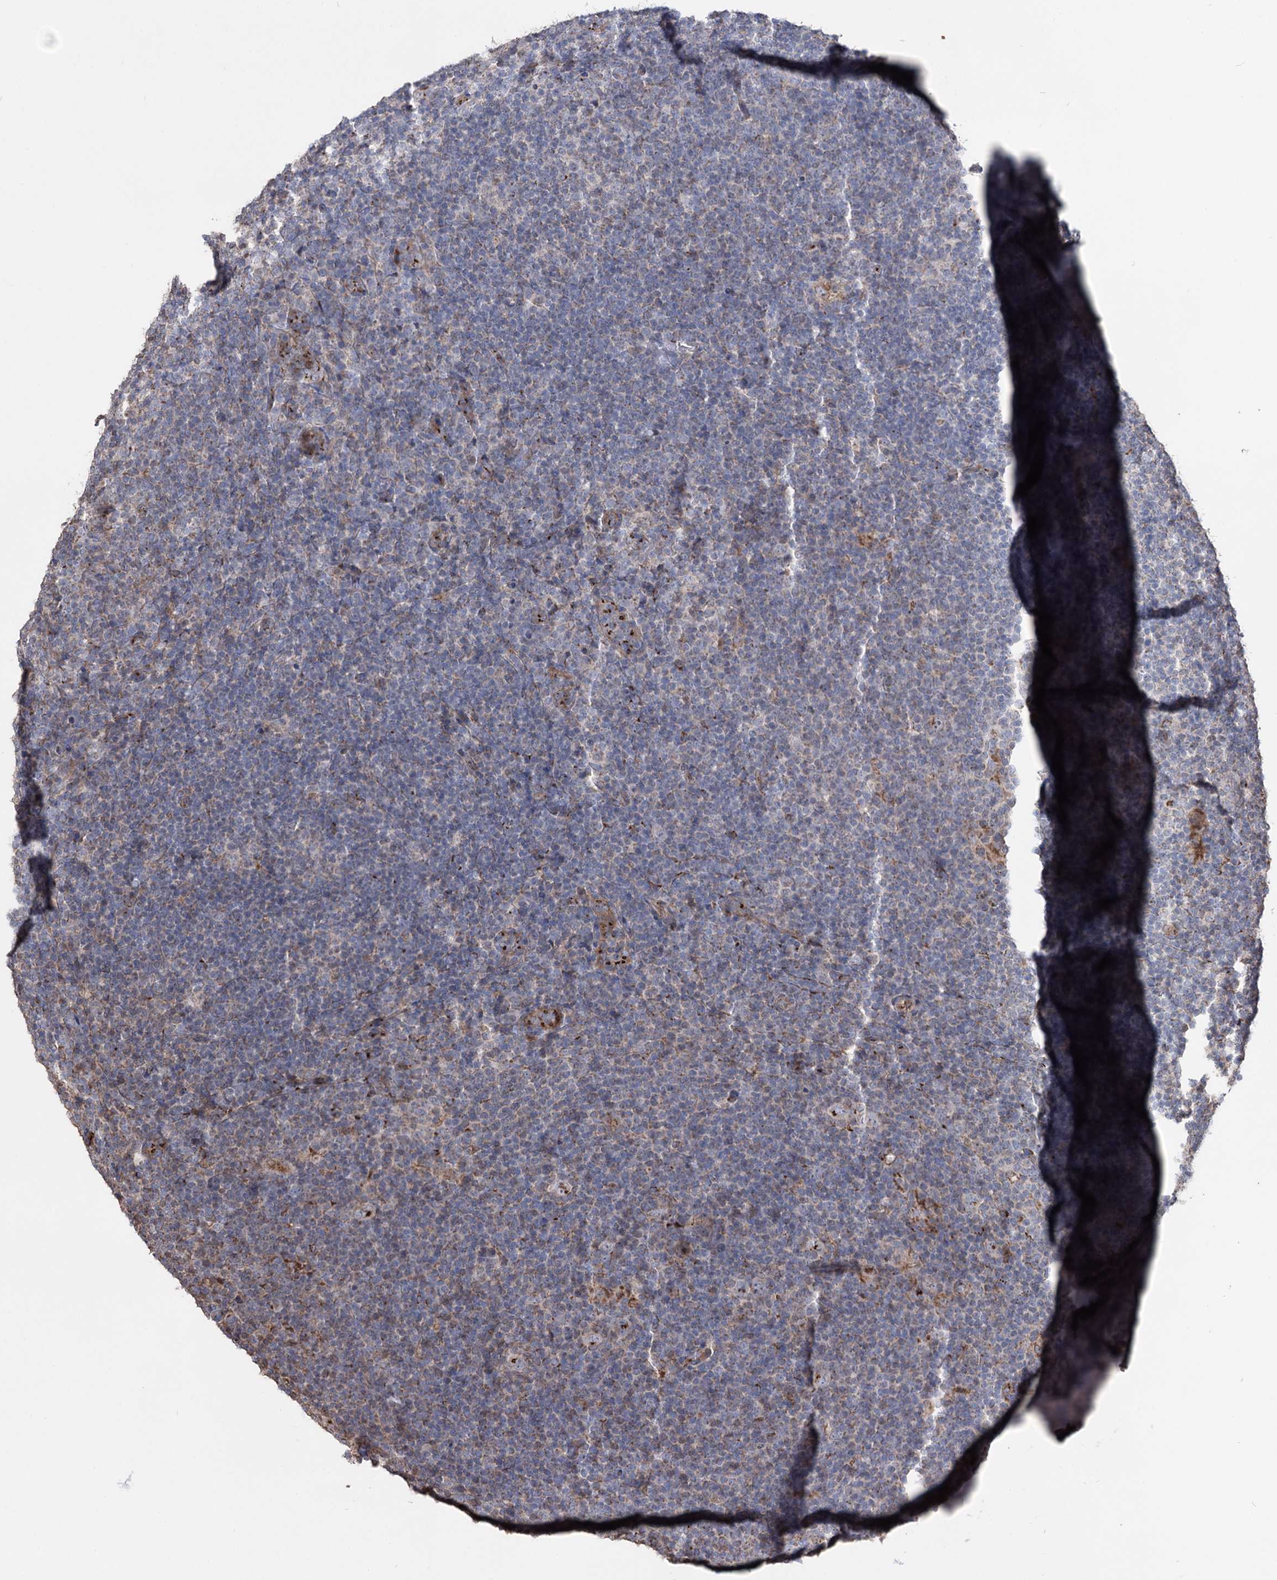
{"staining": {"intensity": "strong", "quantity": "<25%", "location": "cytoplasmic/membranous"}, "tissue": "lymphoma", "cell_type": "Tumor cells", "image_type": "cancer", "snomed": [{"axis": "morphology", "description": "Hodgkin's disease, NOS"}, {"axis": "topography", "description": "Lymph node"}], "caption": "This is a photomicrograph of IHC staining of lymphoma, which shows strong positivity in the cytoplasmic/membranous of tumor cells.", "gene": "ARHGAP20", "patient": {"sex": "female", "age": 57}}